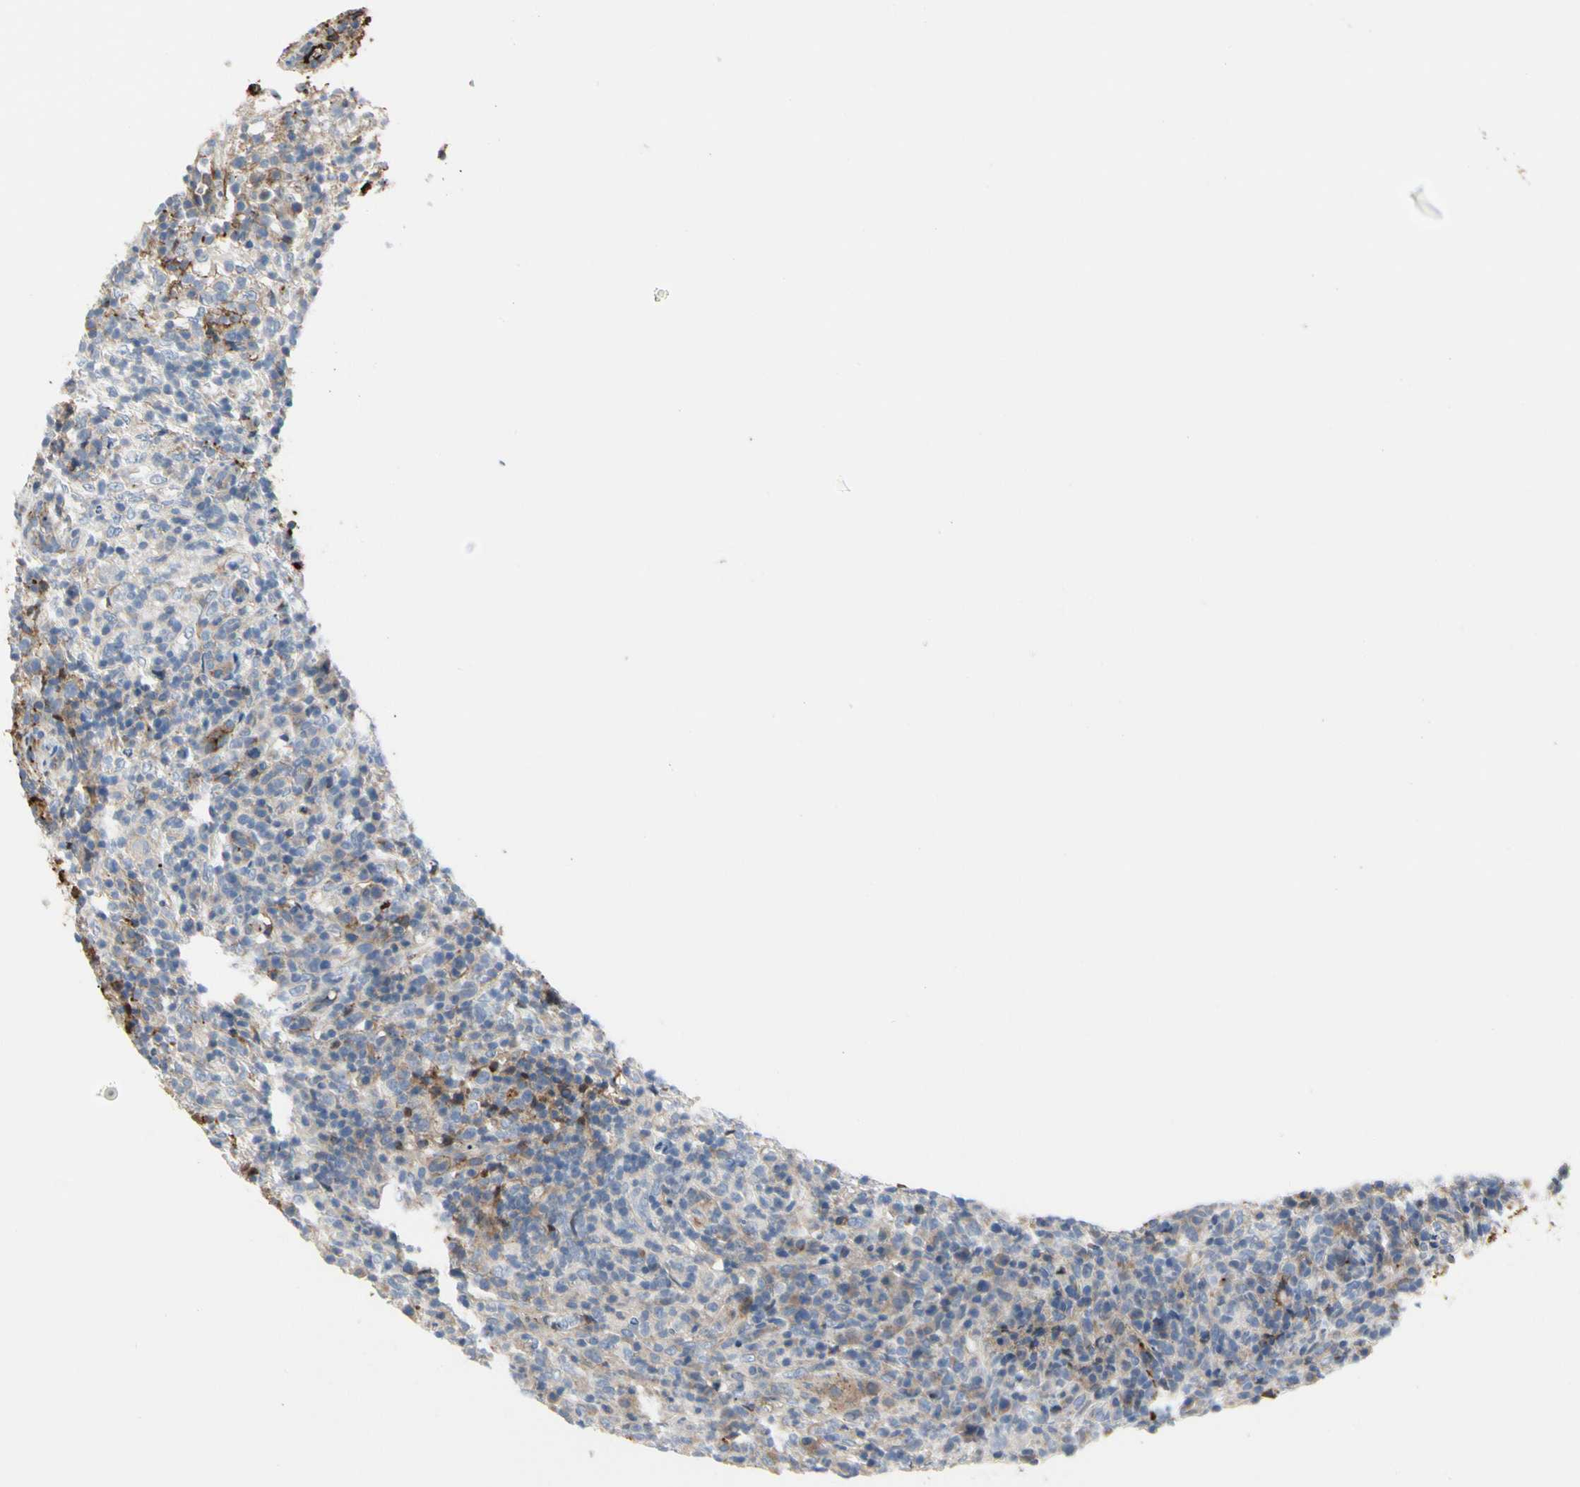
{"staining": {"intensity": "strong", "quantity": "<25%", "location": "cytoplasmic/membranous"}, "tissue": "lymphoma", "cell_type": "Tumor cells", "image_type": "cancer", "snomed": [{"axis": "morphology", "description": "Malignant lymphoma, non-Hodgkin's type, High grade"}, {"axis": "topography", "description": "Lymph node"}], "caption": "A micrograph of high-grade malignant lymphoma, non-Hodgkin's type stained for a protein displays strong cytoplasmic/membranous brown staining in tumor cells.", "gene": "FGB", "patient": {"sex": "female", "age": 76}}